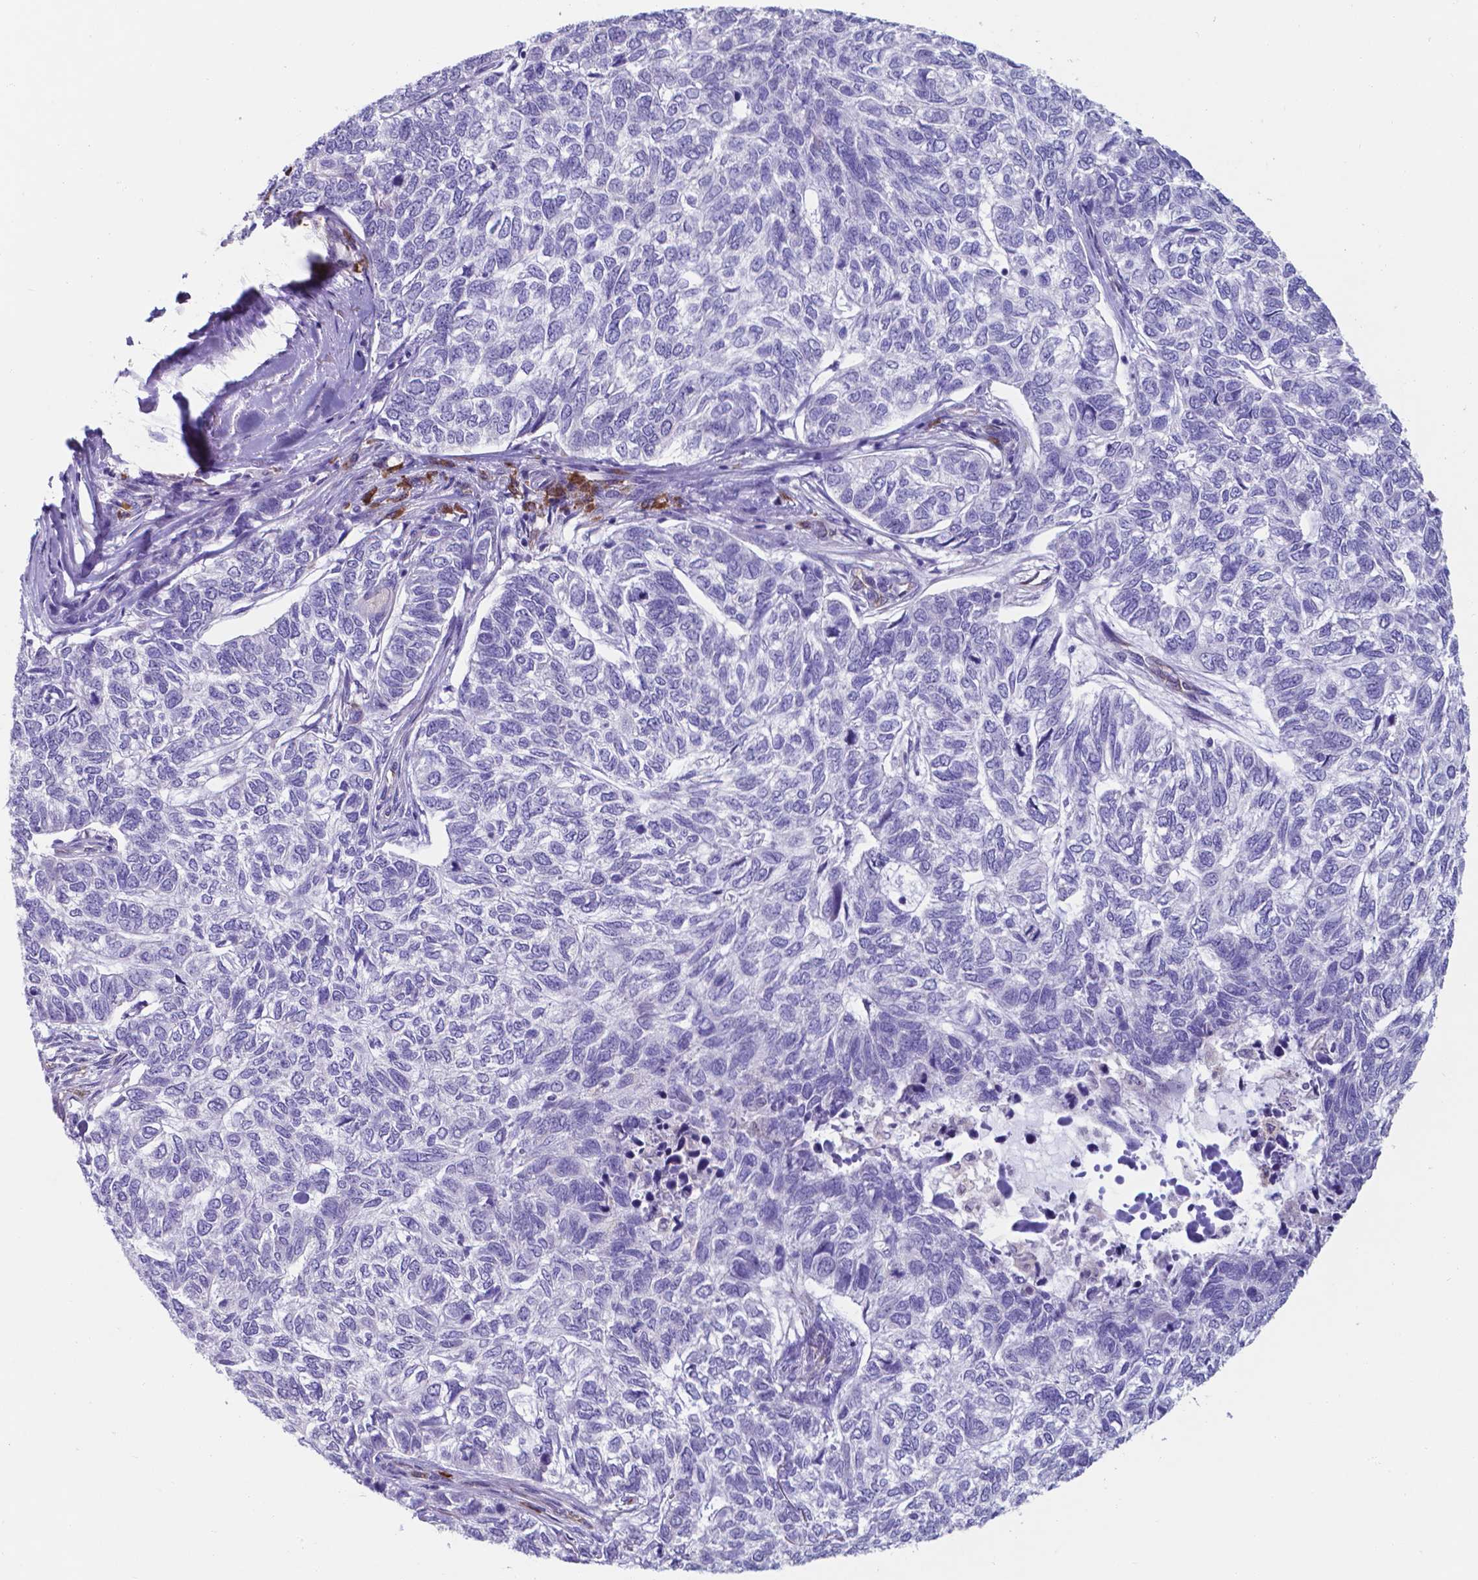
{"staining": {"intensity": "negative", "quantity": "none", "location": "none"}, "tissue": "skin cancer", "cell_type": "Tumor cells", "image_type": "cancer", "snomed": [{"axis": "morphology", "description": "Basal cell carcinoma"}, {"axis": "topography", "description": "Skin"}], "caption": "IHC photomicrograph of neoplastic tissue: skin basal cell carcinoma stained with DAB (3,3'-diaminobenzidine) reveals no significant protein staining in tumor cells. Nuclei are stained in blue.", "gene": "UBE2J1", "patient": {"sex": "female", "age": 65}}